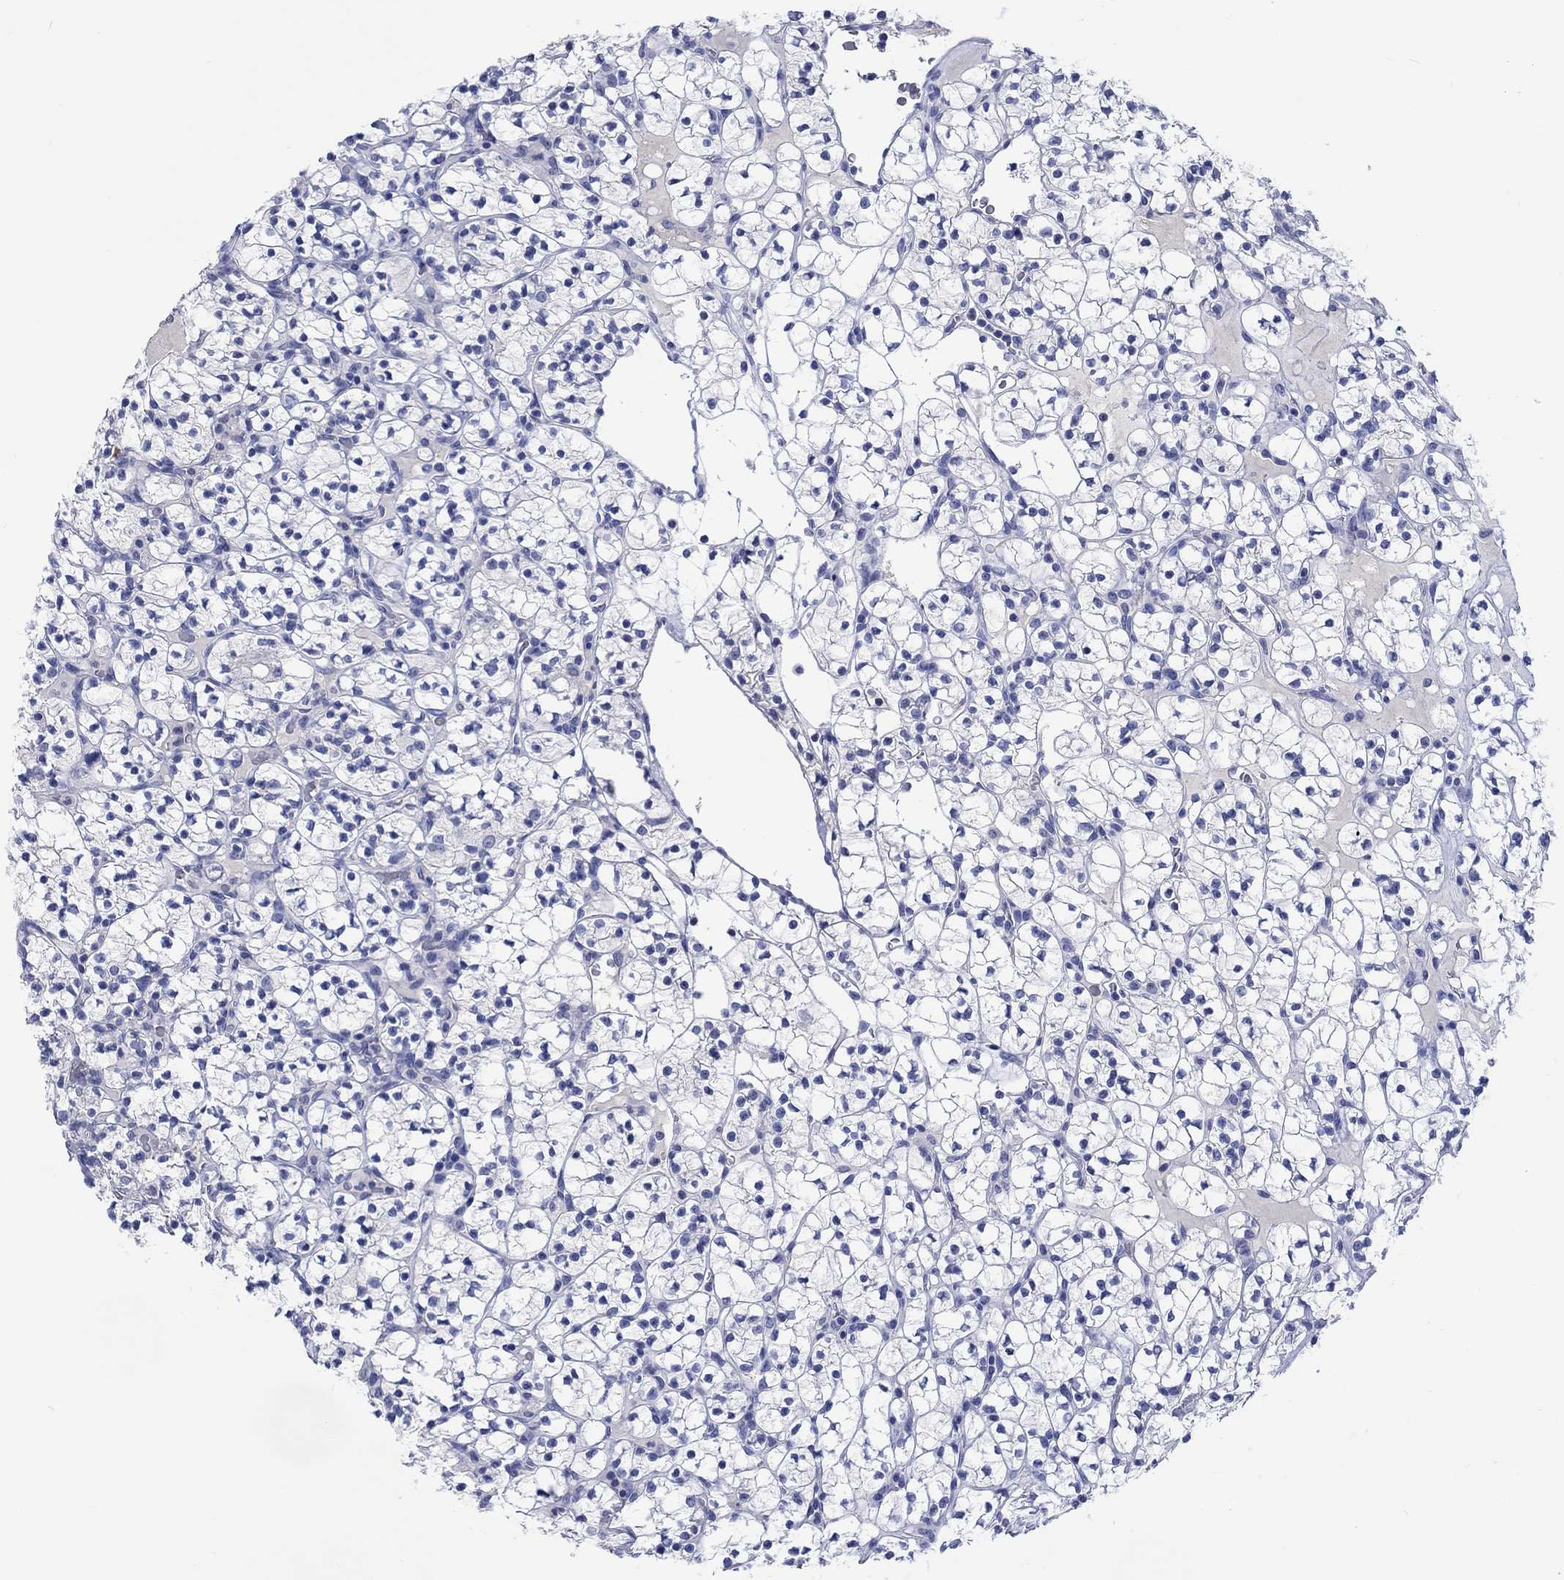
{"staining": {"intensity": "negative", "quantity": "none", "location": "none"}, "tissue": "renal cancer", "cell_type": "Tumor cells", "image_type": "cancer", "snomed": [{"axis": "morphology", "description": "Adenocarcinoma, NOS"}, {"axis": "topography", "description": "Kidney"}], "caption": "High magnification brightfield microscopy of renal adenocarcinoma stained with DAB (brown) and counterstained with hematoxylin (blue): tumor cells show no significant positivity.", "gene": "TOMM20L", "patient": {"sex": "female", "age": 89}}